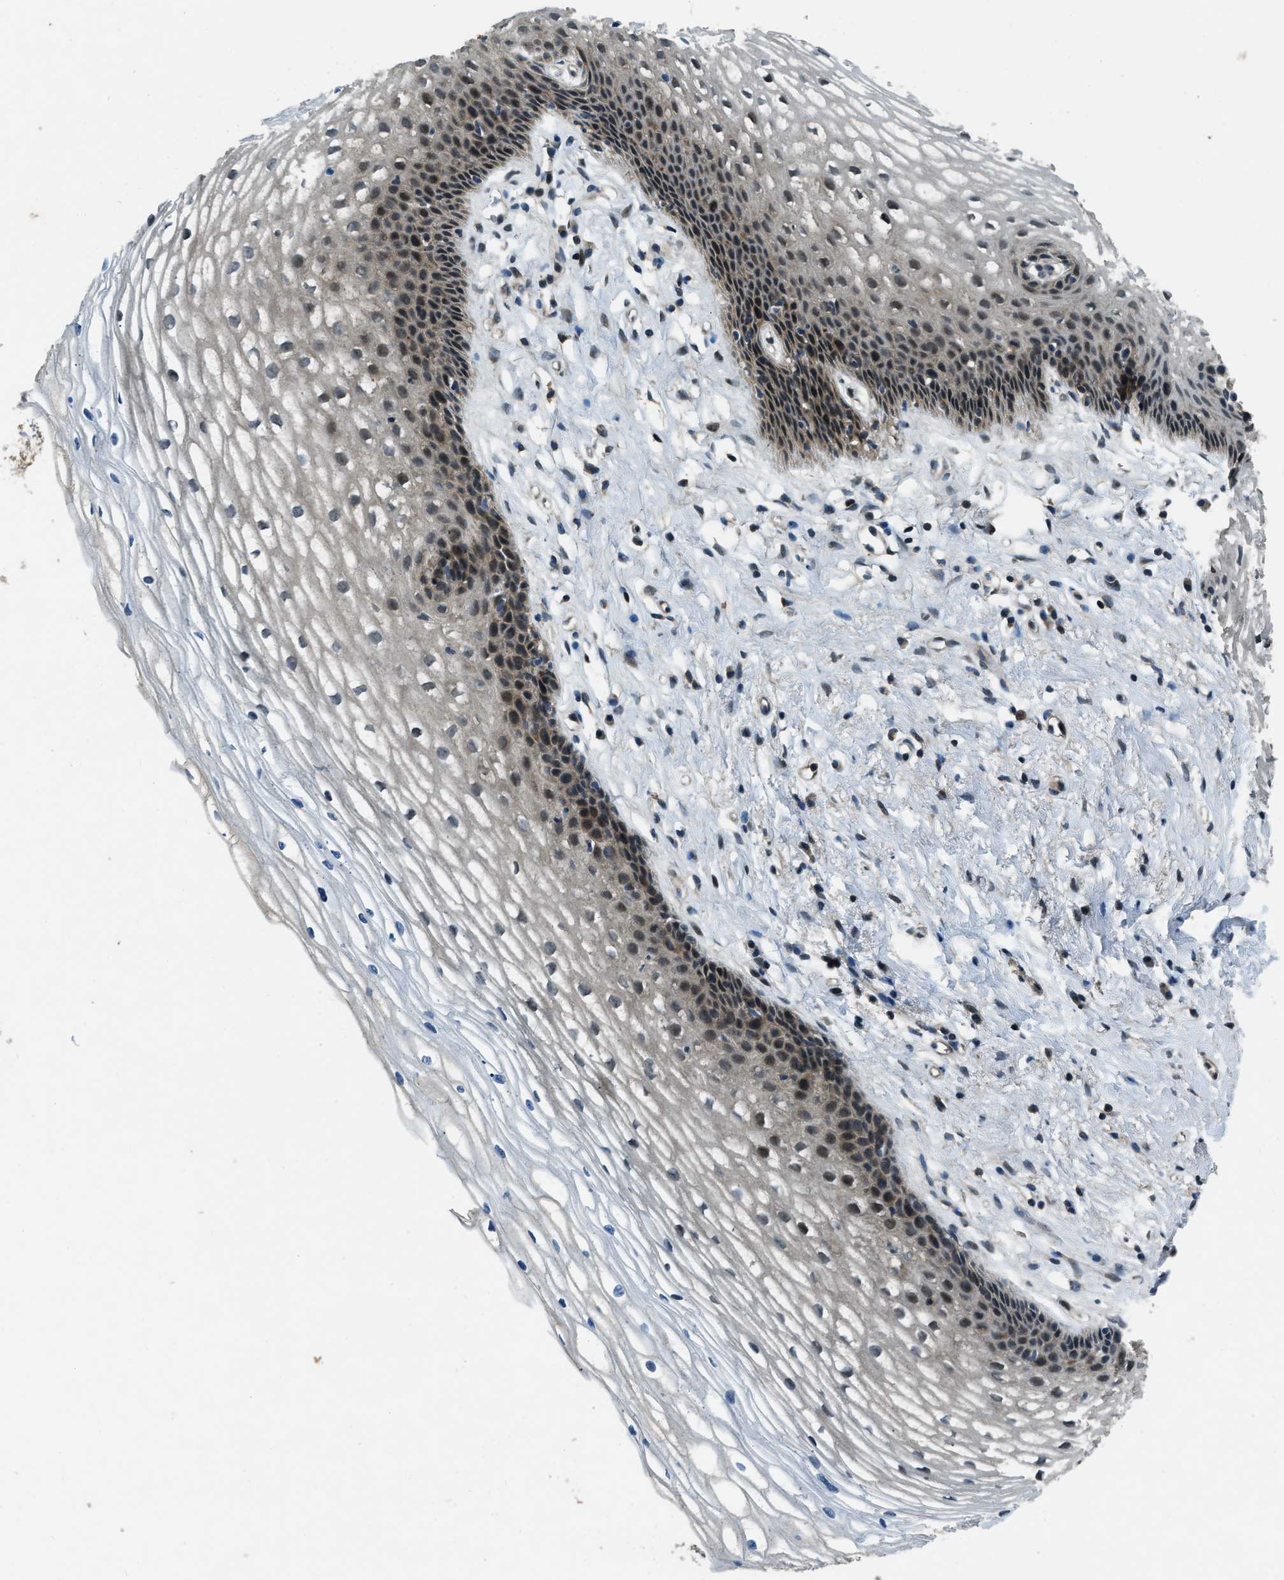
{"staining": {"intensity": "moderate", "quantity": ">75%", "location": "cytoplasmic/membranous,nuclear"}, "tissue": "cervix", "cell_type": "Glandular cells", "image_type": "normal", "snomed": [{"axis": "morphology", "description": "Normal tissue, NOS"}, {"axis": "topography", "description": "Cervix"}], "caption": "IHC photomicrograph of unremarkable human cervix stained for a protein (brown), which demonstrates medium levels of moderate cytoplasmic/membranous,nuclear staining in approximately >75% of glandular cells.", "gene": "NUDCD3", "patient": {"sex": "female", "age": 77}}